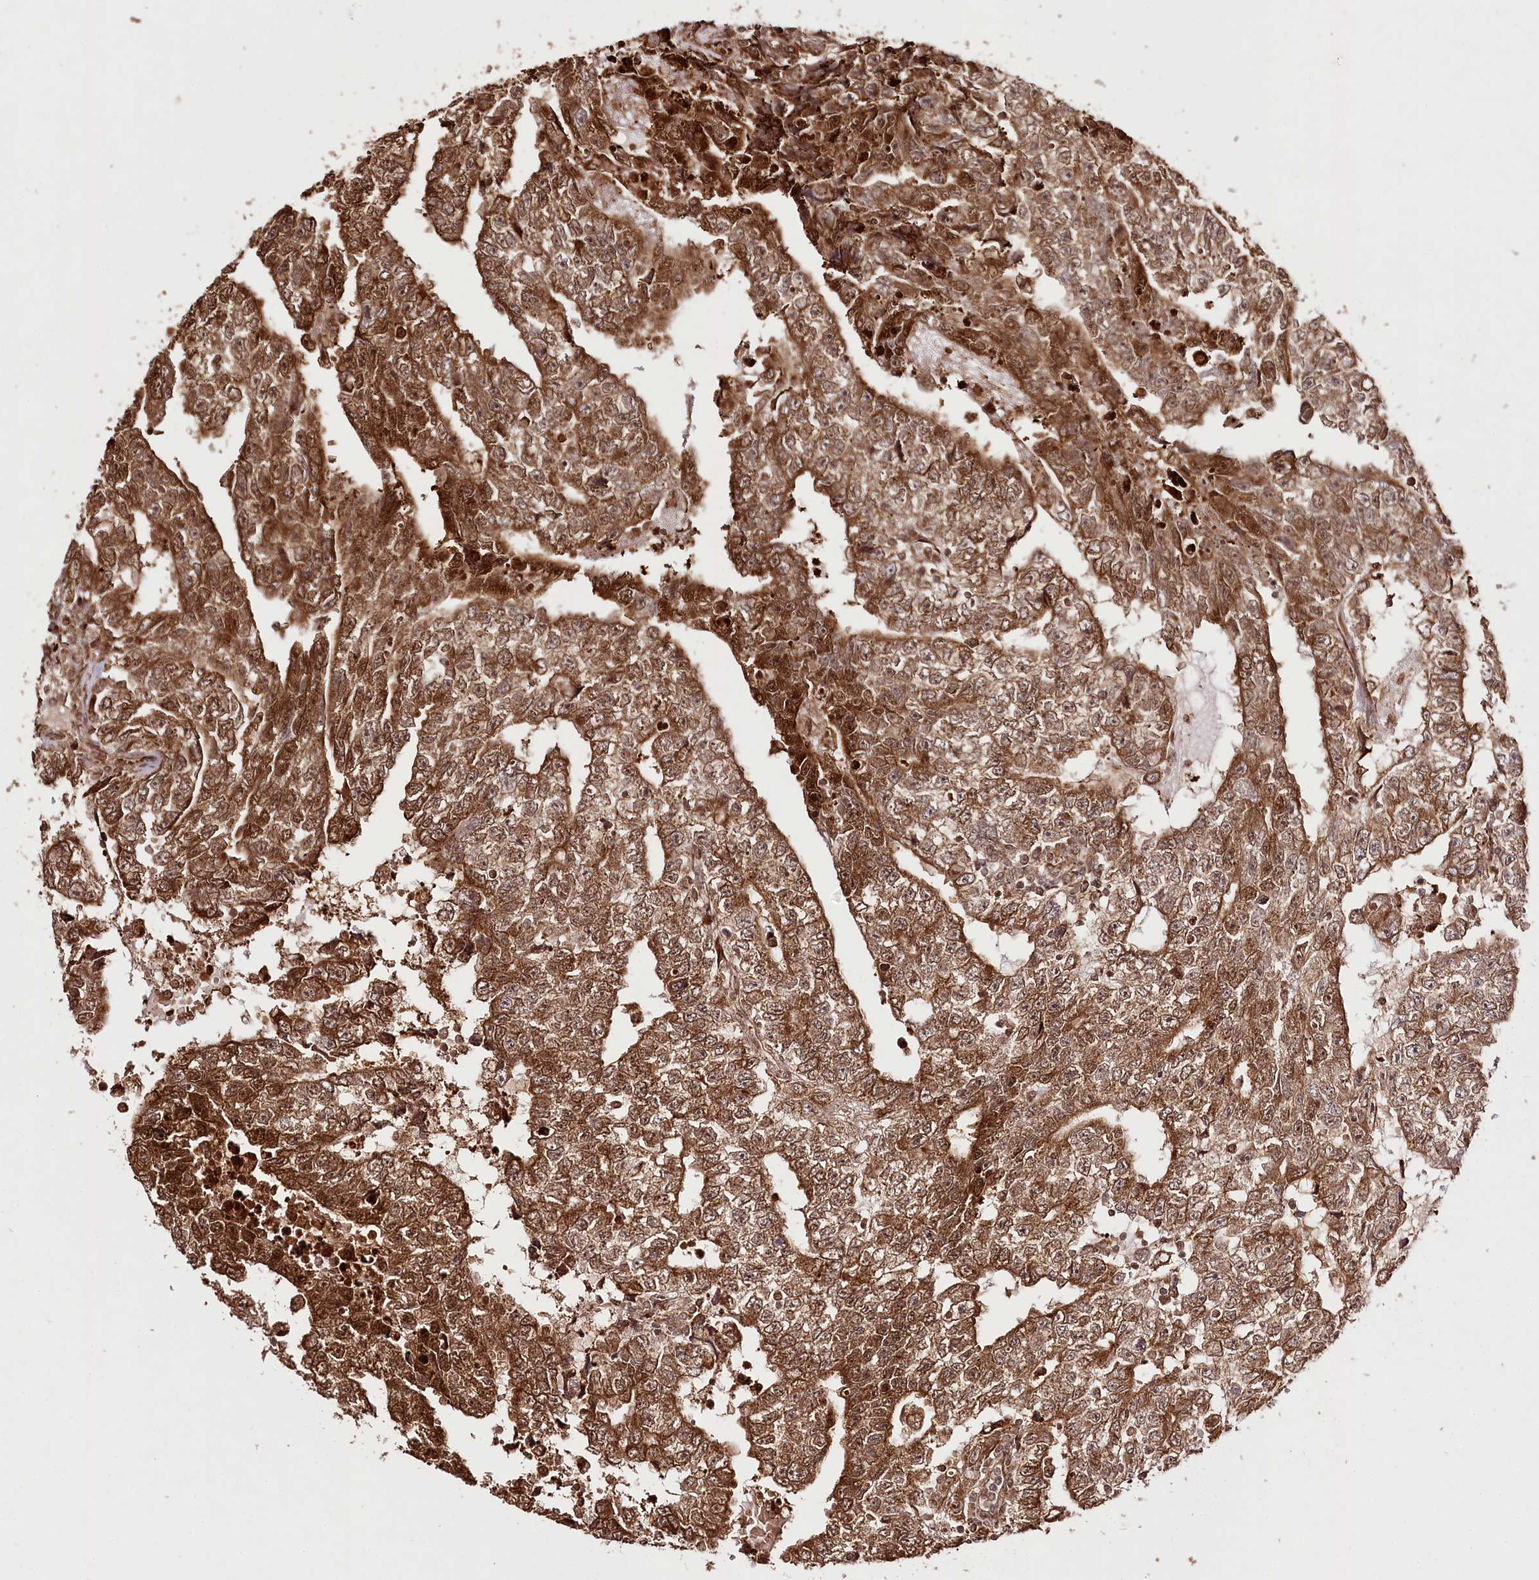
{"staining": {"intensity": "strong", "quantity": ">75%", "location": "cytoplasmic/membranous,nuclear"}, "tissue": "testis cancer", "cell_type": "Tumor cells", "image_type": "cancer", "snomed": [{"axis": "morphology", "description": "Carcinoma, Embryonal, NOS"}, {"axis": "topography", "description": "Testis"}], "caption": "Immunohistochemical staining of testis cancer (embryonal carcinoma) exhibits high levels of strong cytoplasmic/membranous and nuclear protein staining in about >75% of tumor cells.", "gene": "ULK2", "patient": {"sex": "male", "age": 25}}